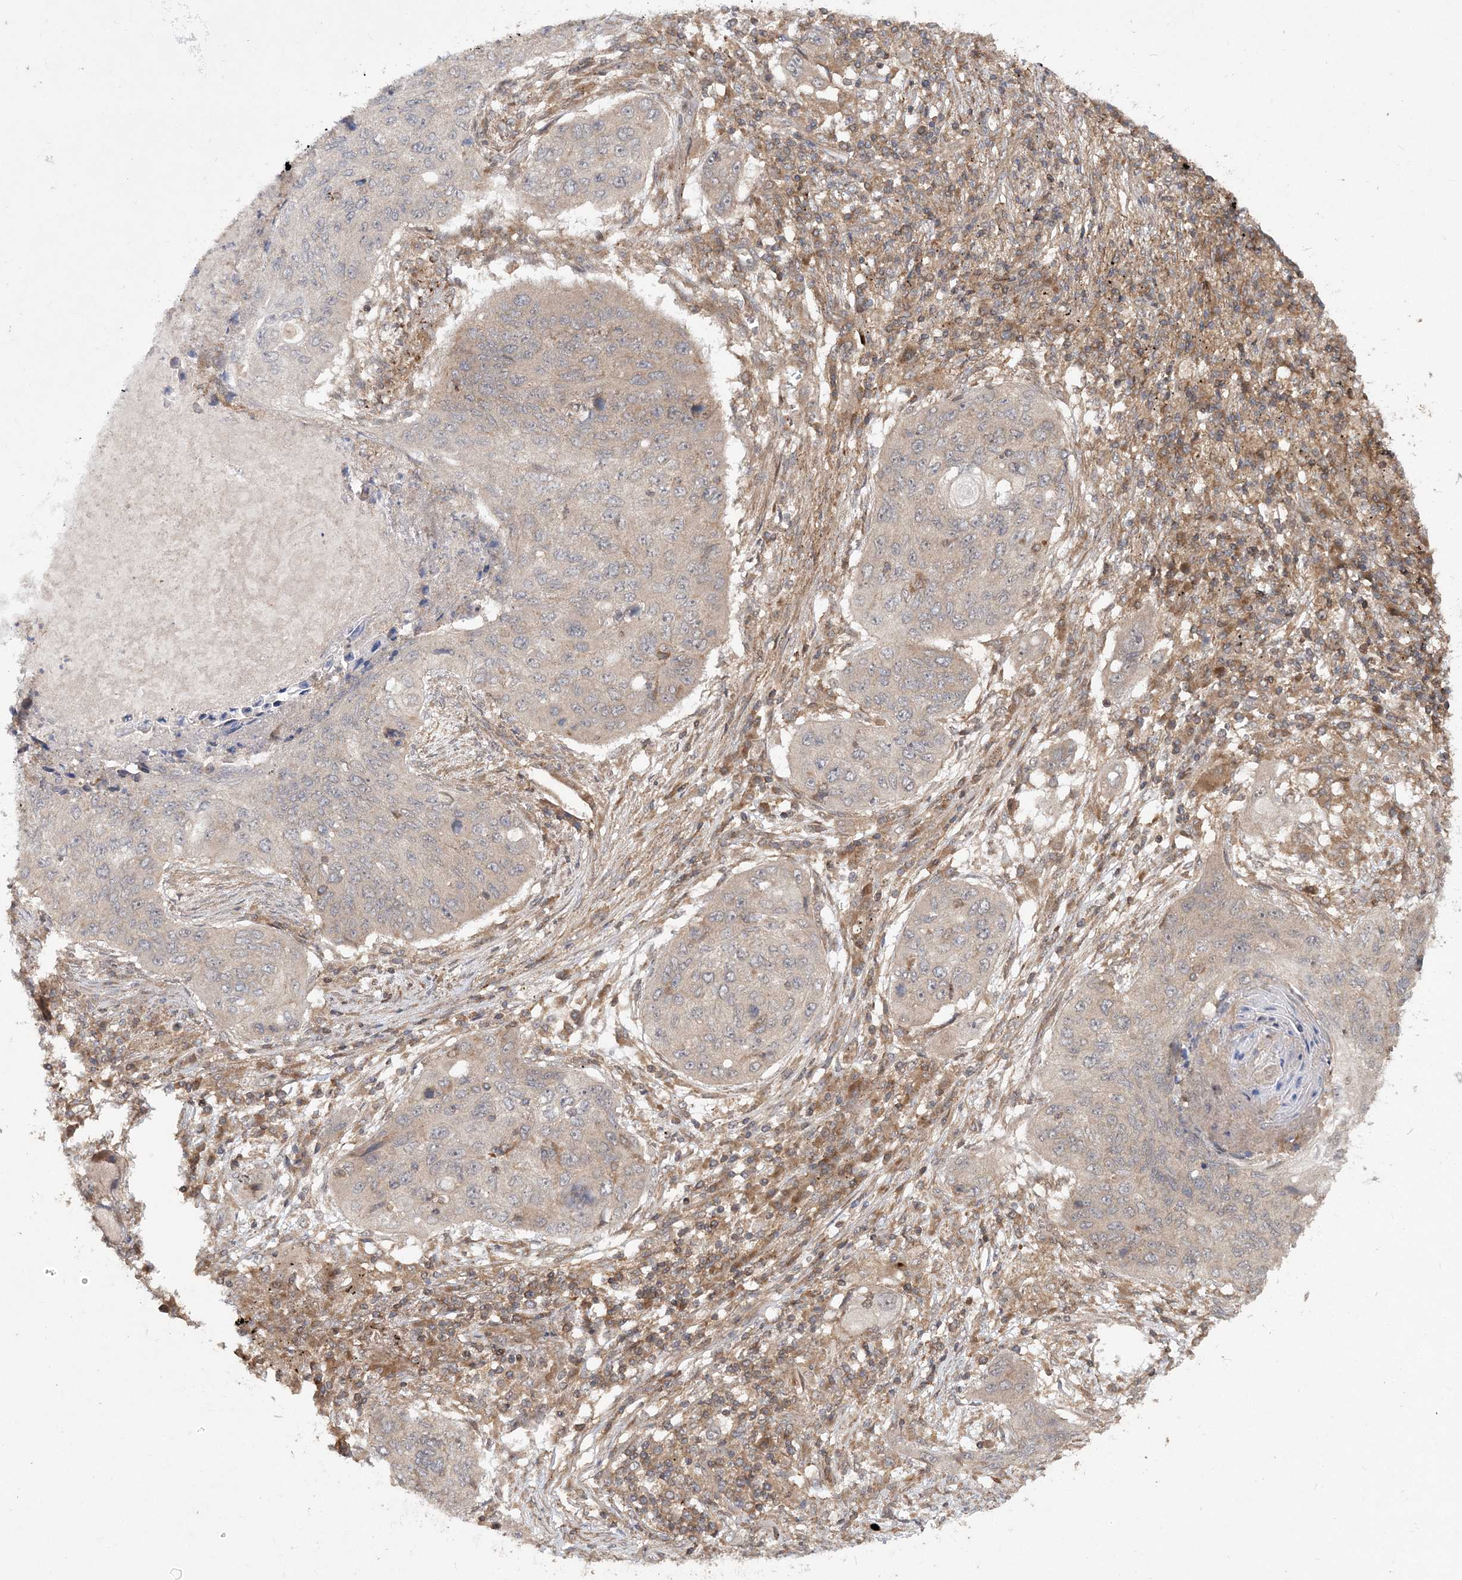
{"staining": {"intensity": "negative", "quantity": "none", "location": "none"}, "tissue": "lung cancer", "cell_type": "Tumor cells", "image_type": "cancer", "snomed": [{"axis": "morphology", "description": "Squamous cell carcinoma, NOS"}, {"axis": "topography", "description": "Lung"}], "caption": "A high-resolution image shows IHC staining of squamous cell carcinoma (lung), which demonstrates no significant expression in tumor cells.", "gene": "TMEM9B", "patient": {"sex": "female", "age": 63}}